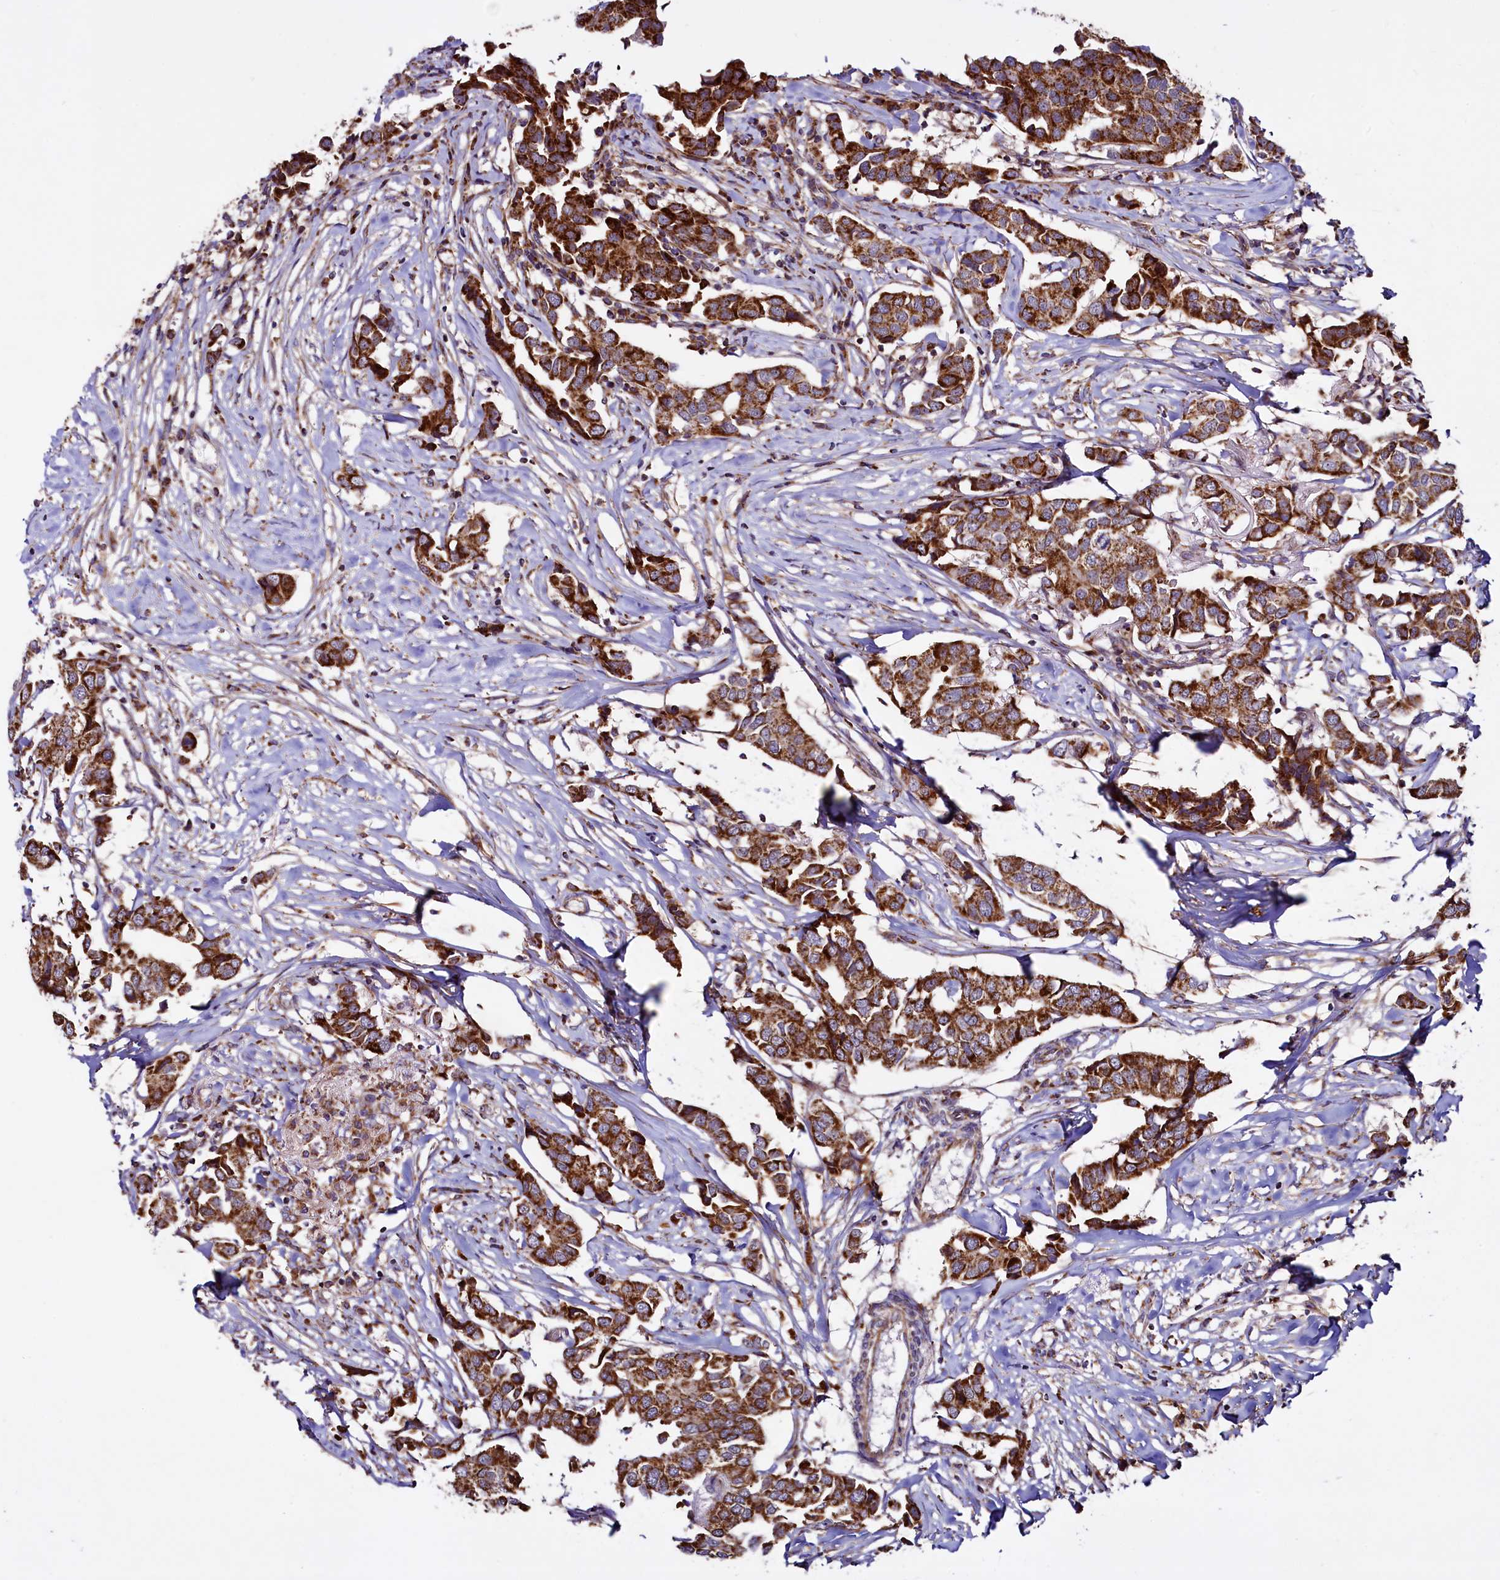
{"staining": {"intensity": "strong", "quantity": ">75%", "location": "cytoplasmic/membranous"}, "tissue": "breast cancer", "cell_type": "Tumor cells", "image_type": "cancer", "snomed": [{"axis": "morphology", "description": "Duct carcinoma"}, {"axis": "topography", "description": "Breast"}], "caption": "Breast cancer stained for a protein (brown) reveals strong cytoplasmic/membranous positive expression in about >75% of tumor cells.", "gene": "STARD5", "patient": {"sex": "female", "age": 80}}